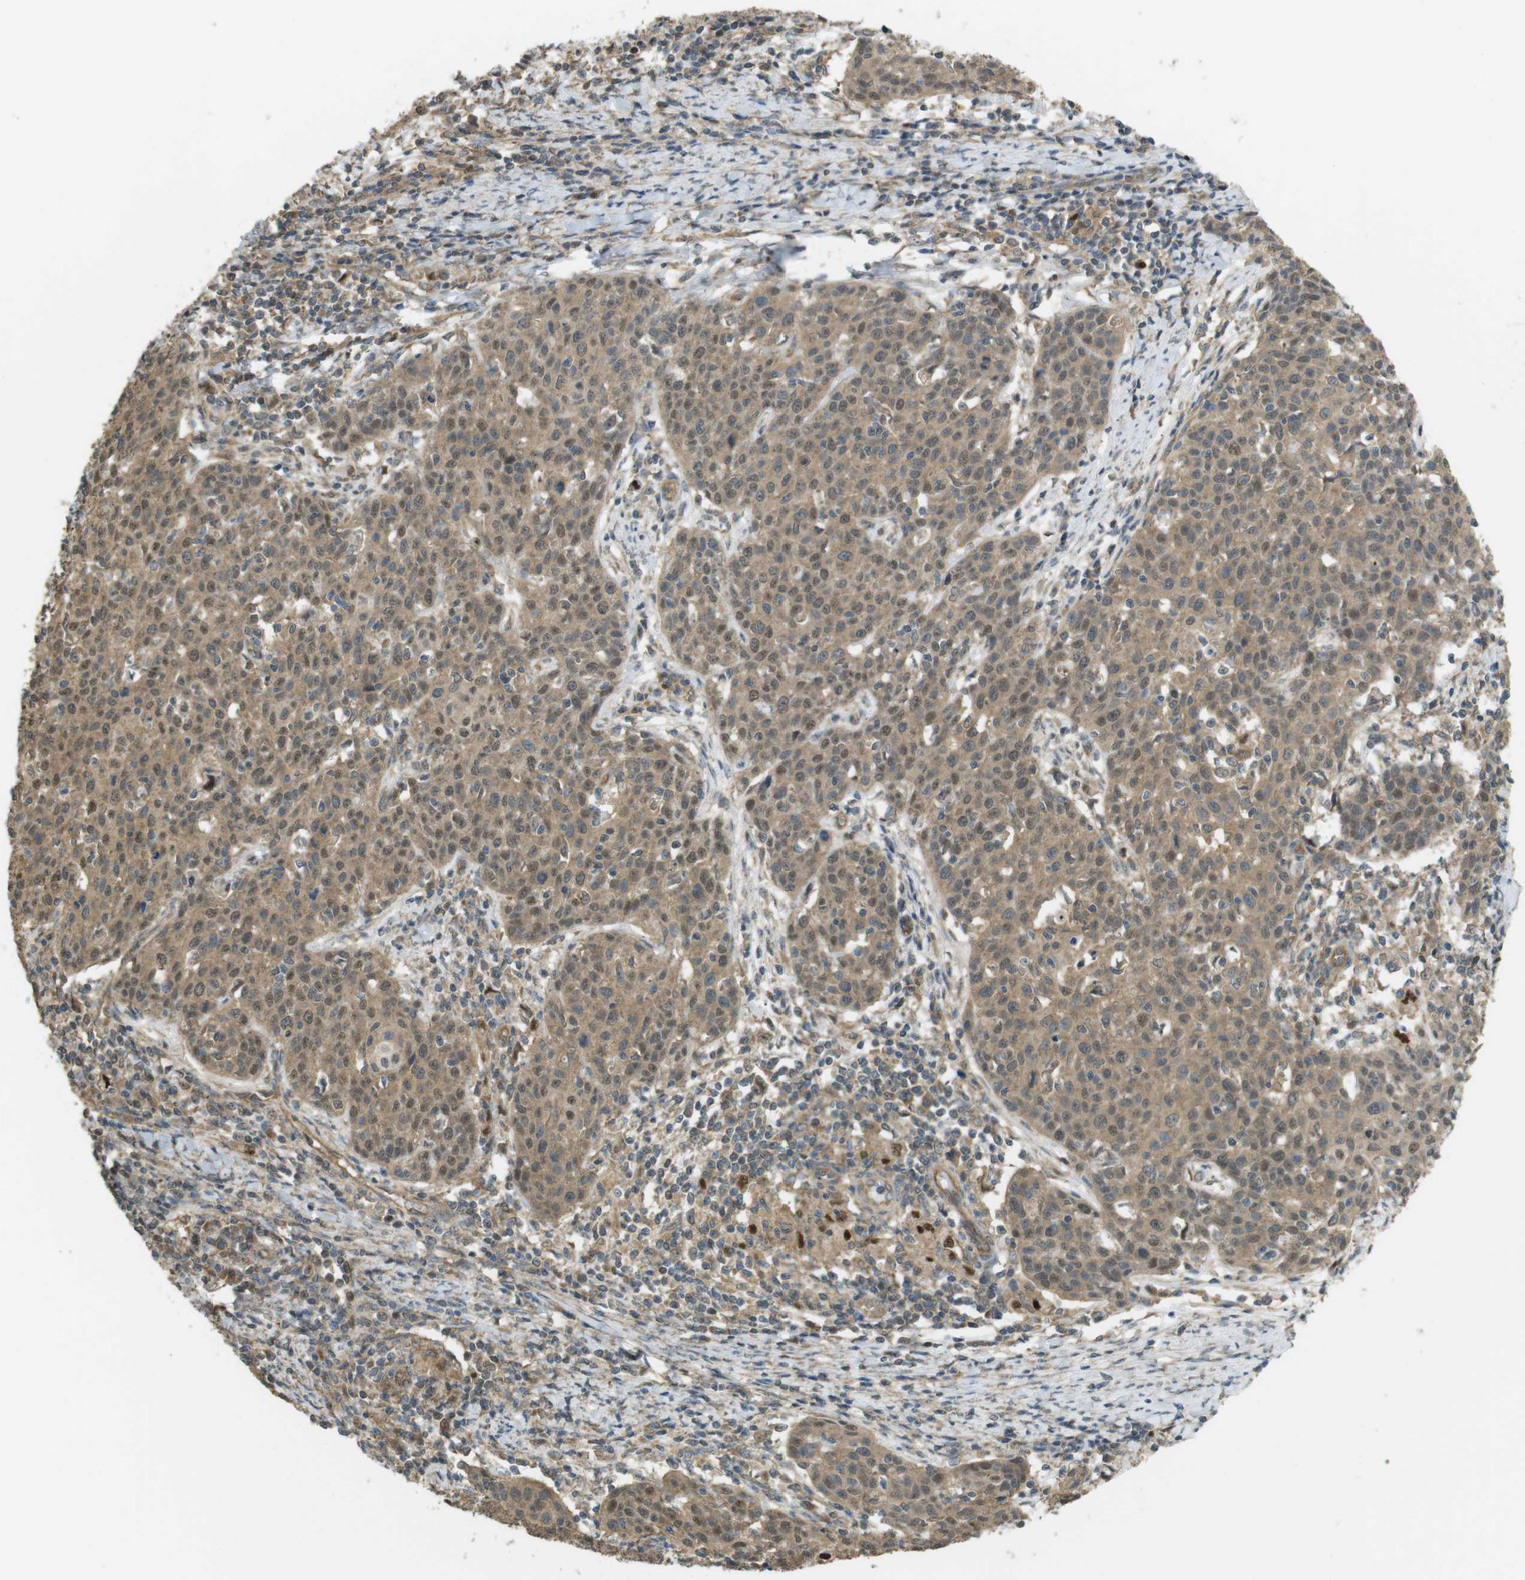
{"staining": {"intensity": "moderate", "quantity": ">75%", "location": "cytoplasmic/membranous"}, "tissue": "cervical cancer", "cell_type": "Tumor cells", "image_type": "cancer", "snomed": [{"axis": "morphology", "description": "Squamous cell carcinoma, NOS"}, {"axis": "topography", "description": "Cervix"}], "caption": "DAB (3,3'-diaminobenzidine) immunohistochemical staining of squamous cell carcinoma (cervical) shows moderate cytoplasmic/membranous protein expression in about >75% of tumor cells.", "gene": "ZDHHC20", "patient": {"sex": "female", "age": 38}}